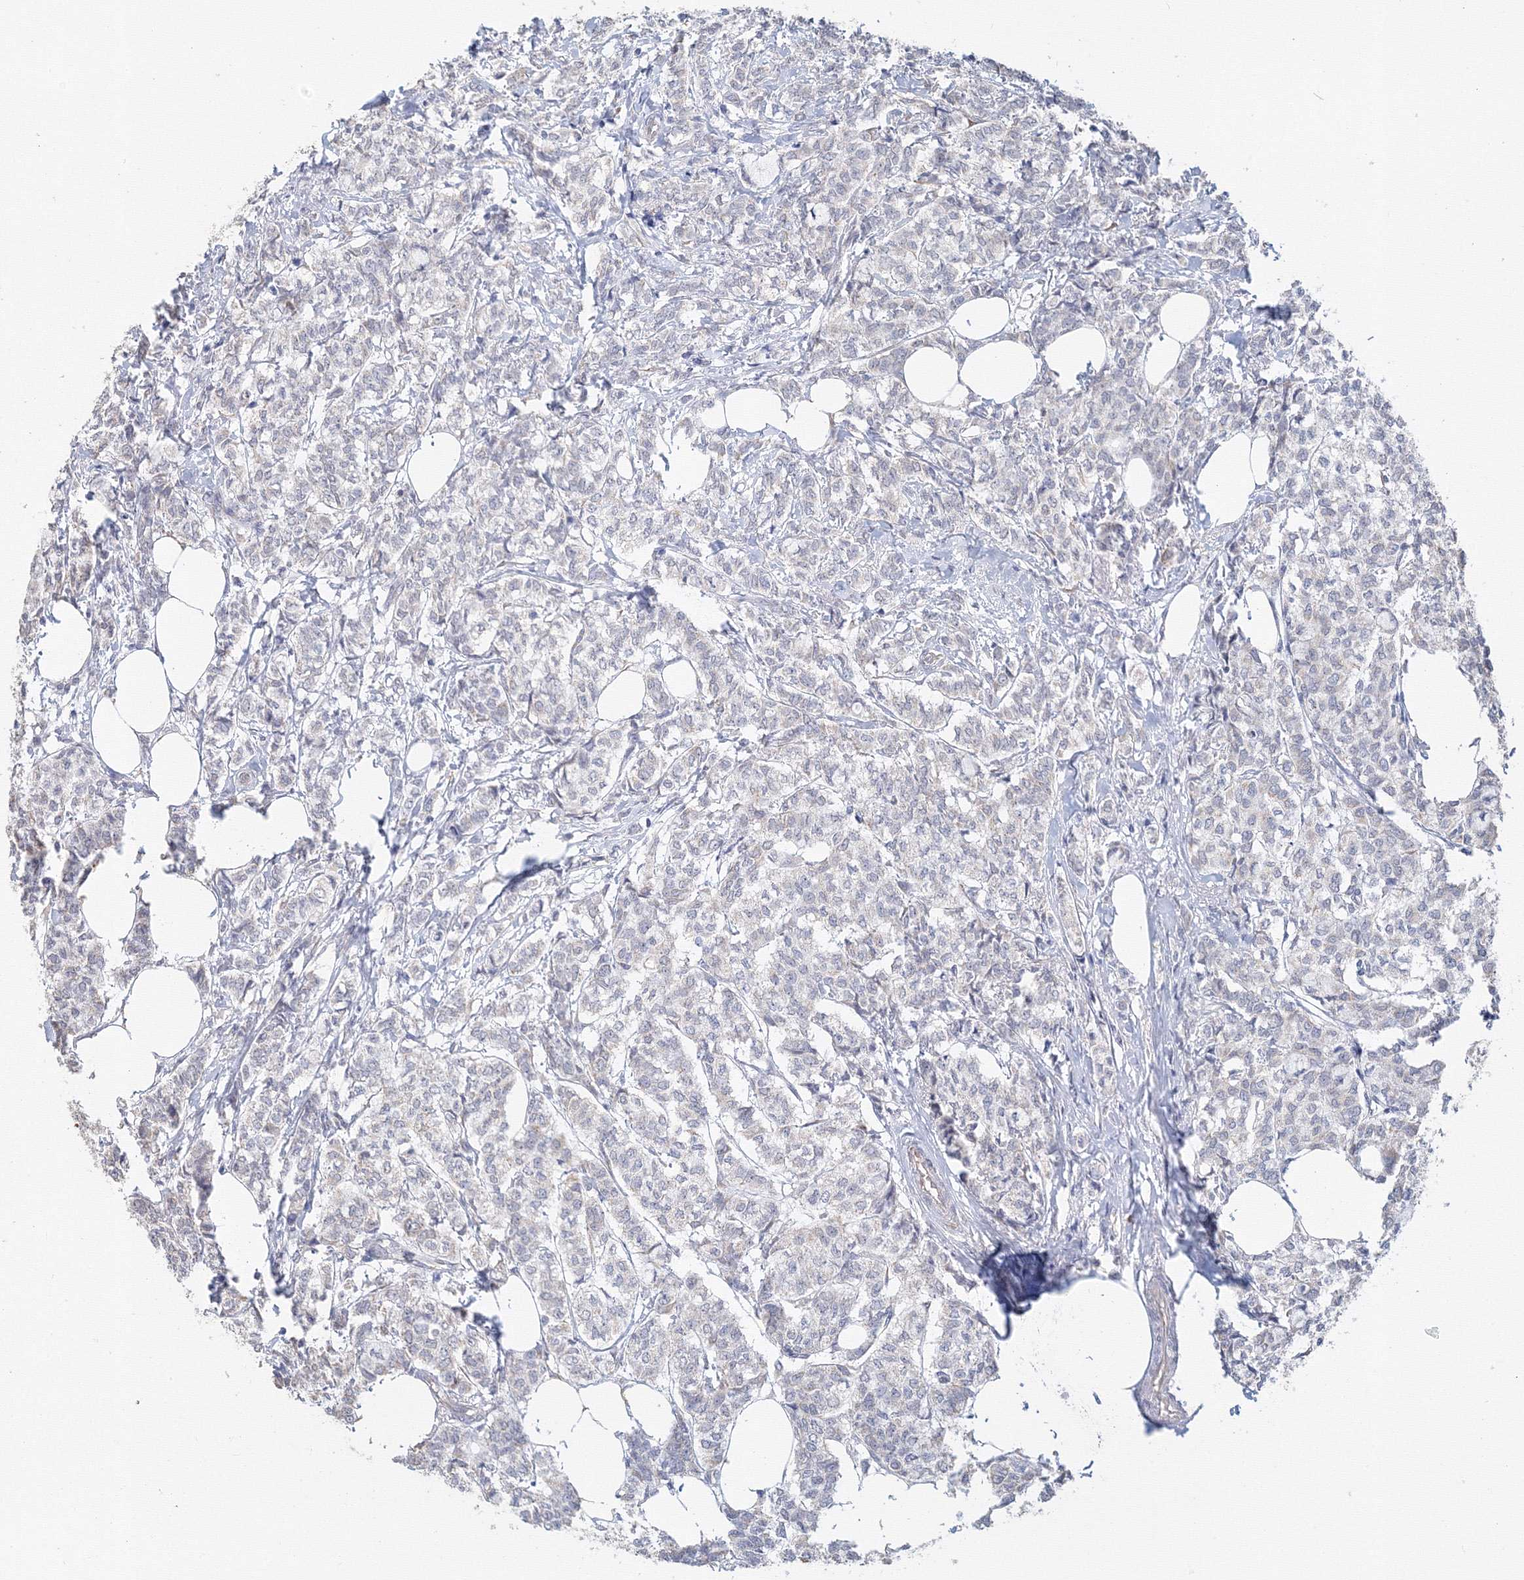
{"staining": {"intensity": "moderate", "quantity": "<25%", "location": "cytoplasmic/membranous"}, "tissue": "breast cancer", "cell_type": "Tumor cells", "image_type": "cancer", "snomed": [{"axis": "morphology", "description": "Lobular carcinoma"}, {"axis": "topography", "description": "Breast"}], "caption": "Moderate cytoplasmic/membranous staining for a protein is present in approximately <25% of tumor cells of breast cancer using immunohistochemistry.", "gene": "DHRS12", "patient": {"sex": "female", "age": 60}}